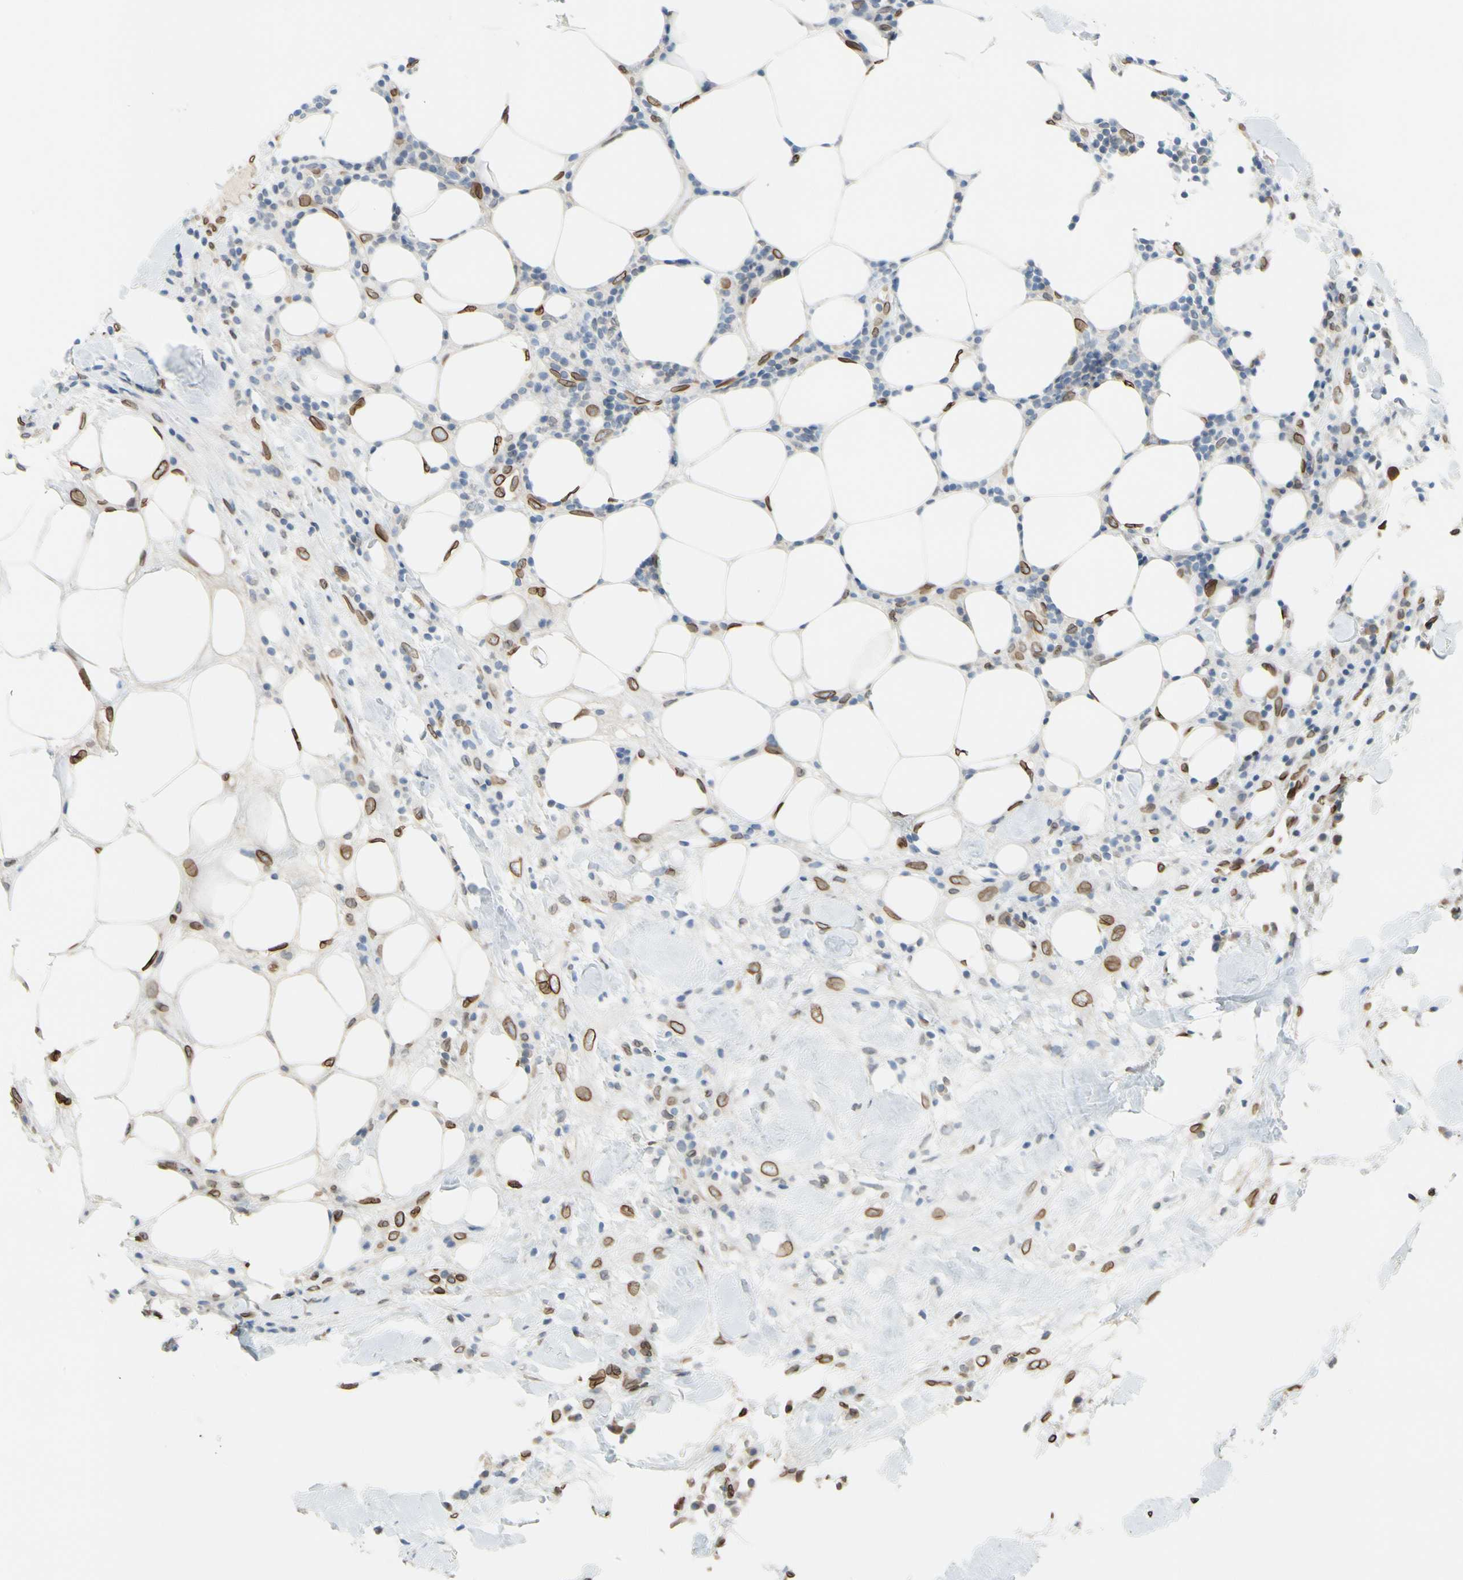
{"staining": {"intensity": "moderate", "quantity": ">75%", "location": "cytoplasmic/membranous,nuclear"}, "tissue": "breast cancer", "cell_type": "Tumor cells", "image_type": "cancer", "snomed": [{"axis": "morphology", "description": "Duct carcinoma"}, {"axis": "topography", "description": "Breast"}], "caption": "Brown immunohistochemical staining in human breast cancer exhibits moderate cytoplasmic/membranous and nuclear expression in approximately >75% of tumor cells. (DAB (3,3'-diaminobenzidine) IHC, brown staining for protein, blue staining for nuclei).", "gene": "SUN1", "patient": {"sex": "female", "age": 37}}